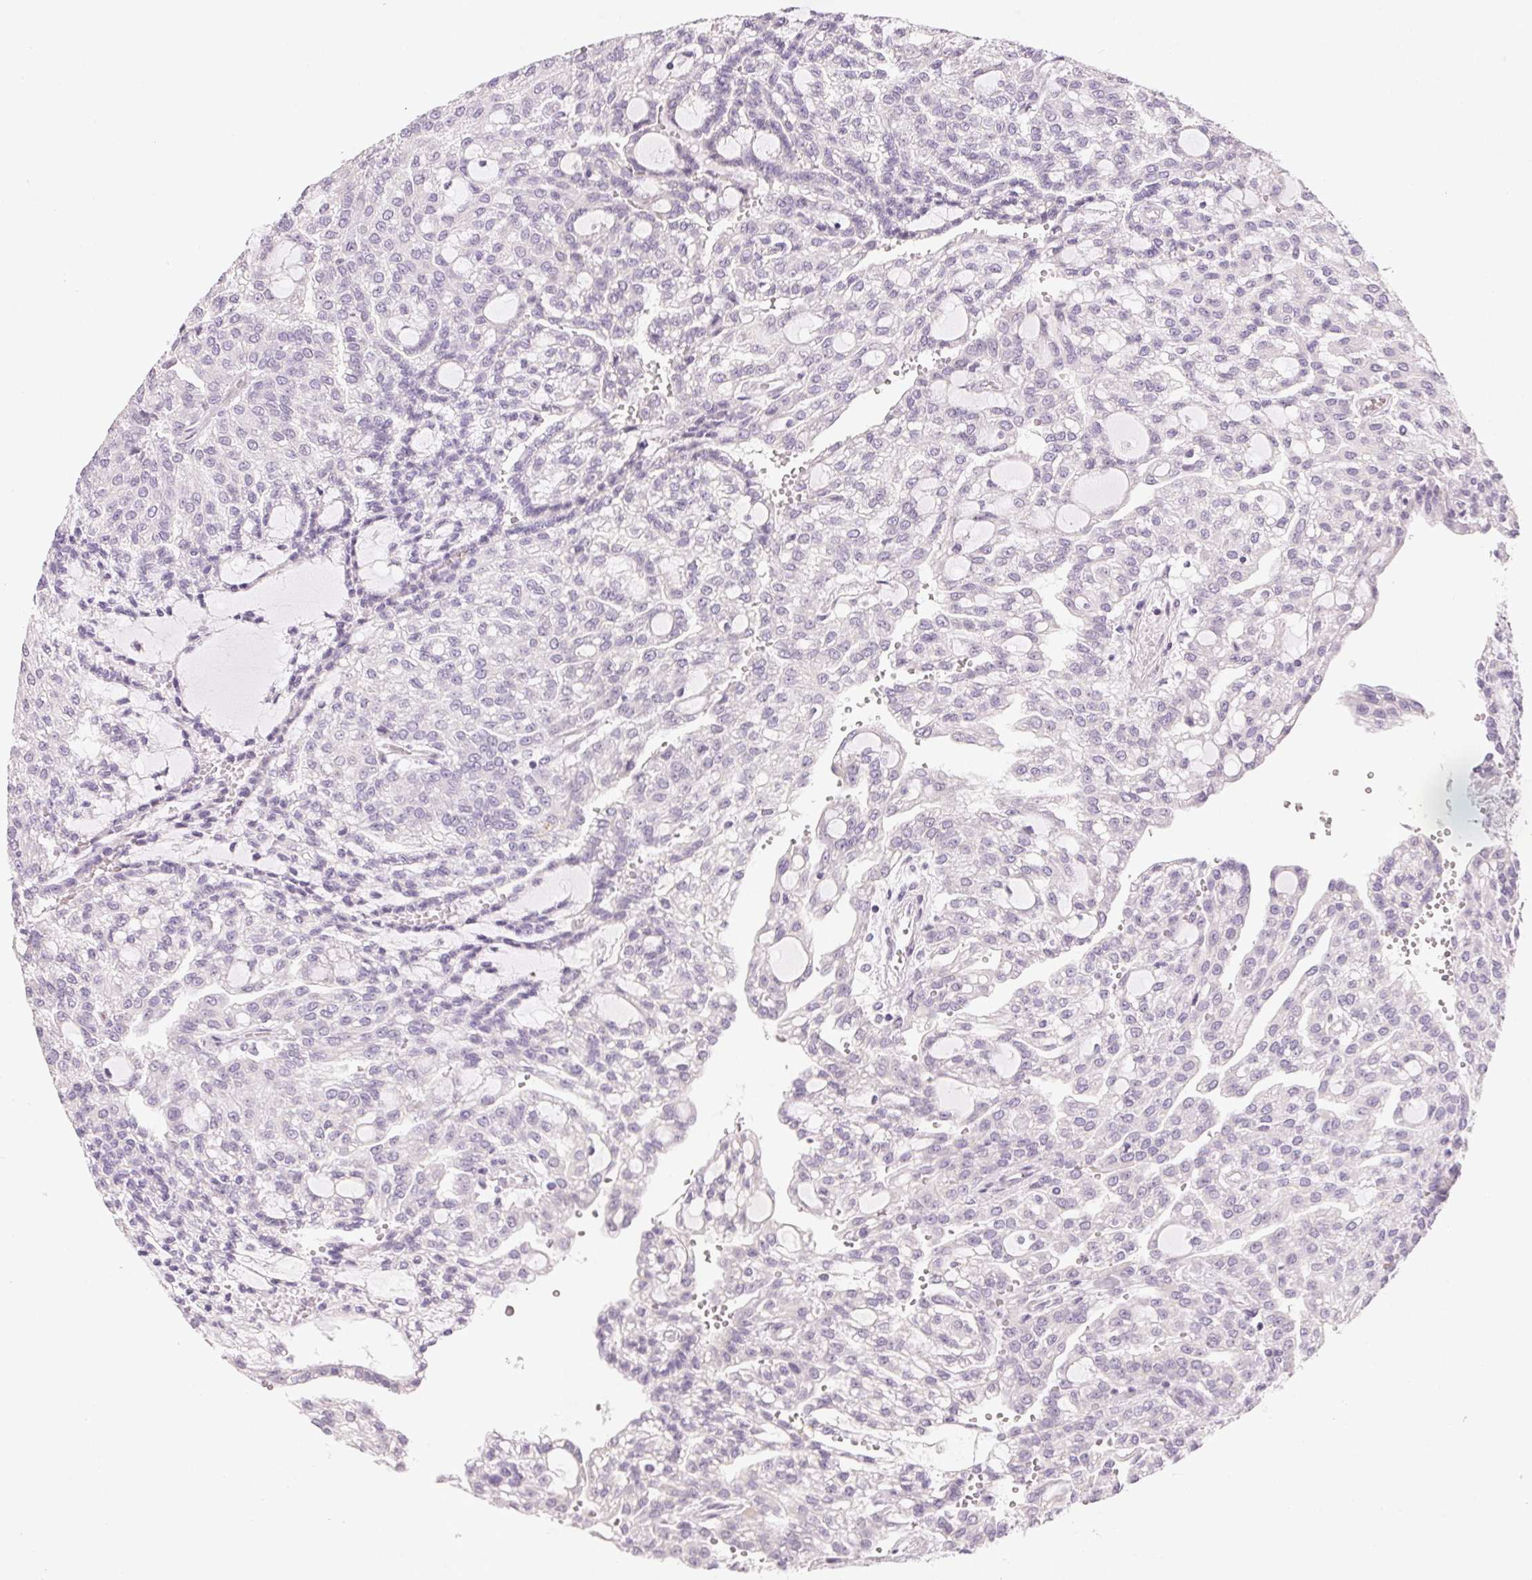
{"staining": {"intensity": "negative", "quantity": "none", "location": "none"}, "tissue": "renal cancer", "cell_type": "Tumor cells", "image_type": "cancer", "snomed": [{"axis": "morphology", "description": "Adenocarcinoma, NOS"}, {"axis": "topography", "description": "Kidney"}], "caption": "Tumor cells are negative for brown protein staining in renal cancer (adenocarcinoma).", "gene": "MYBL1", "patient": {"sex": "male", "age": 63}}